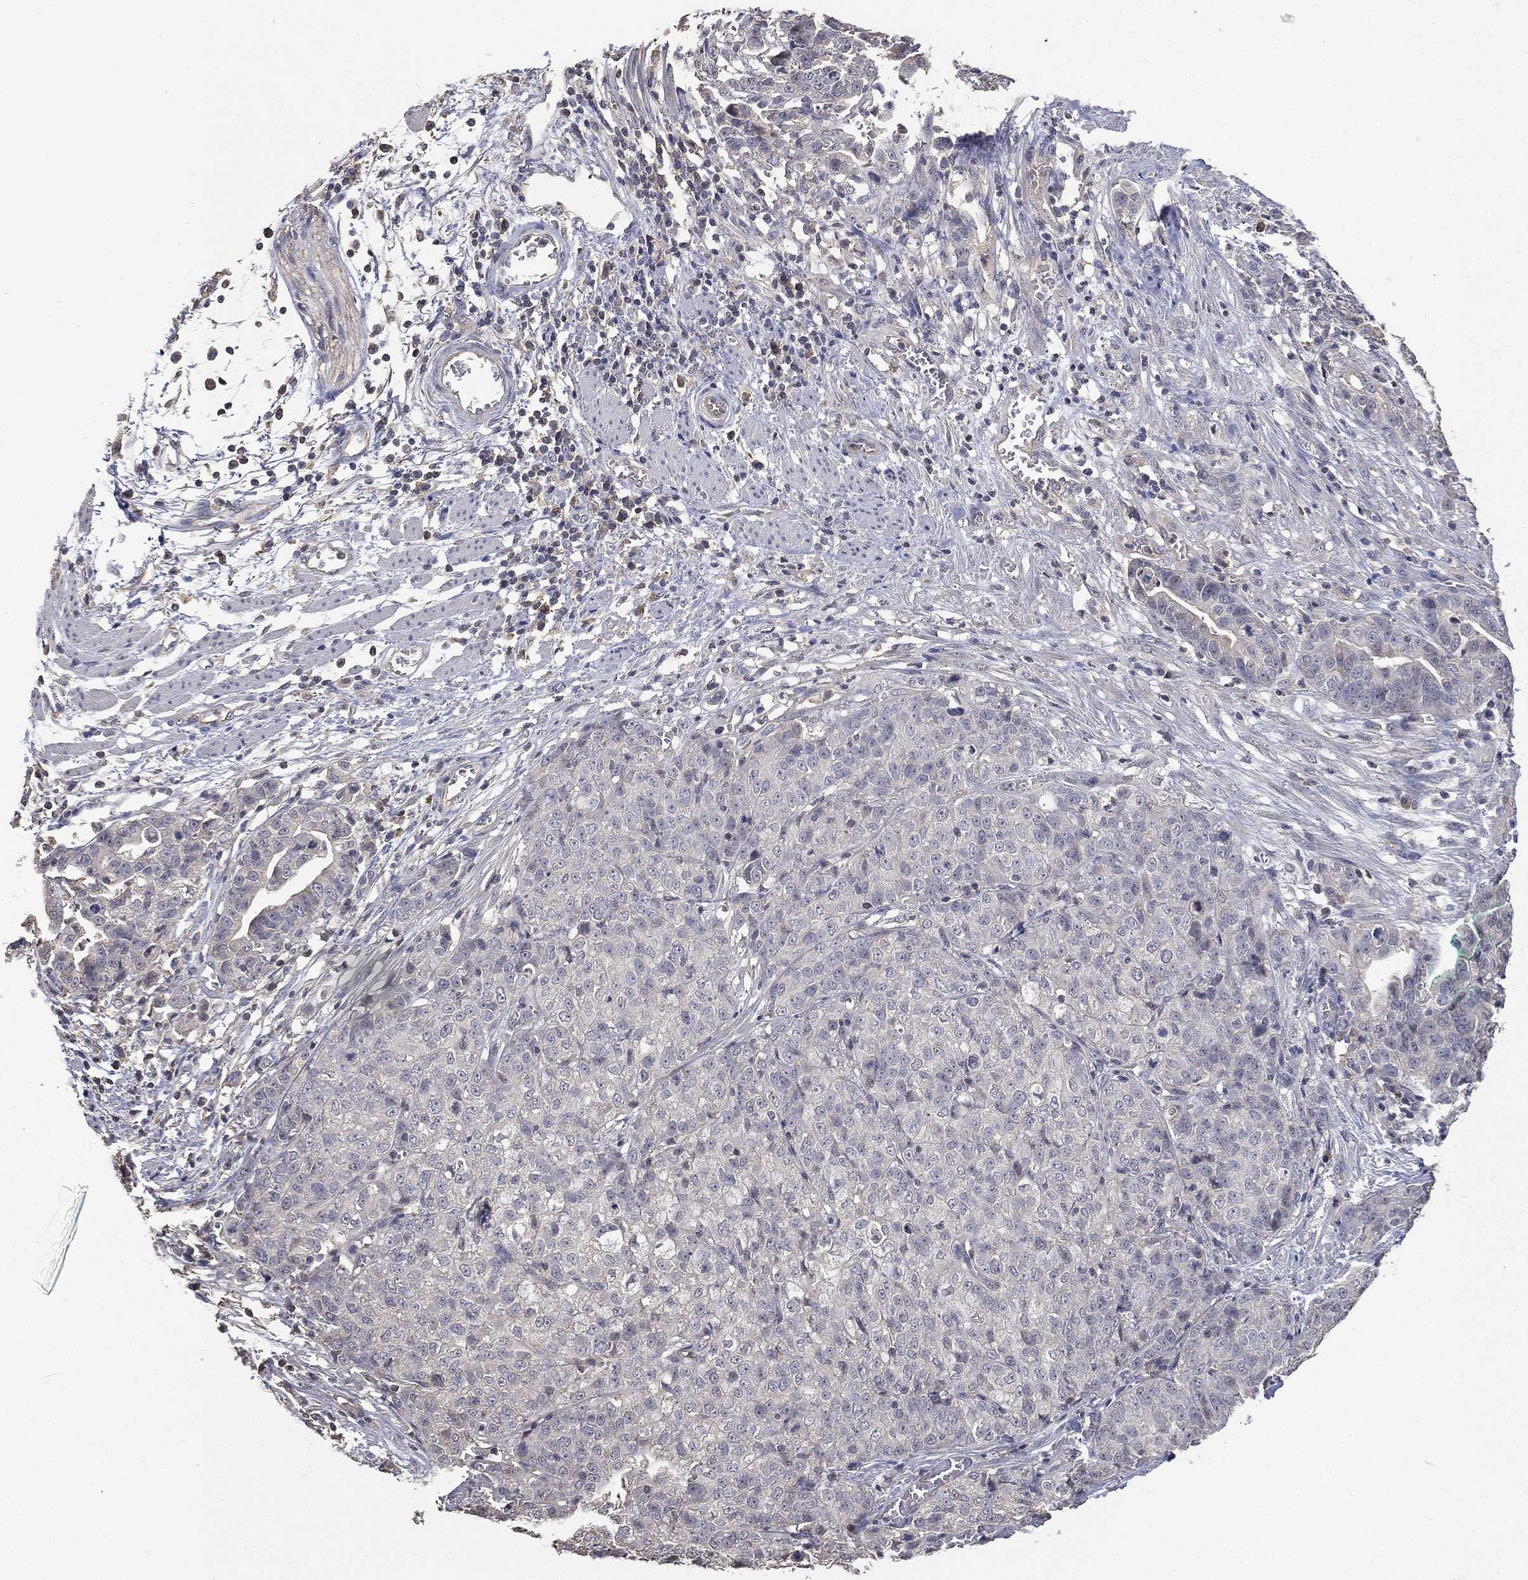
{"staining": {"intensity": "negative", "quantity": "none", "location": "none"}, "tissue": "stomach cancer", "cell_type": "Tumor cells", "image_type": "cancer", "snomed": [{"axis": "morphology", "description": "Adenocarcinoma, NOS"}, {"axis": "topography", "description": "Stomach, upper"}], "caption": "The IHC micrograph has no significant positivity in tumor cells of adenocarcinoma (stomach) tissue. (DAB (3,3'-diaminobenzidine) immunohistochemistry visualized using brightfield microscopy, high magnification).", "gene": "SNAP25", "patient": {"sex": "female", "age": 67}}